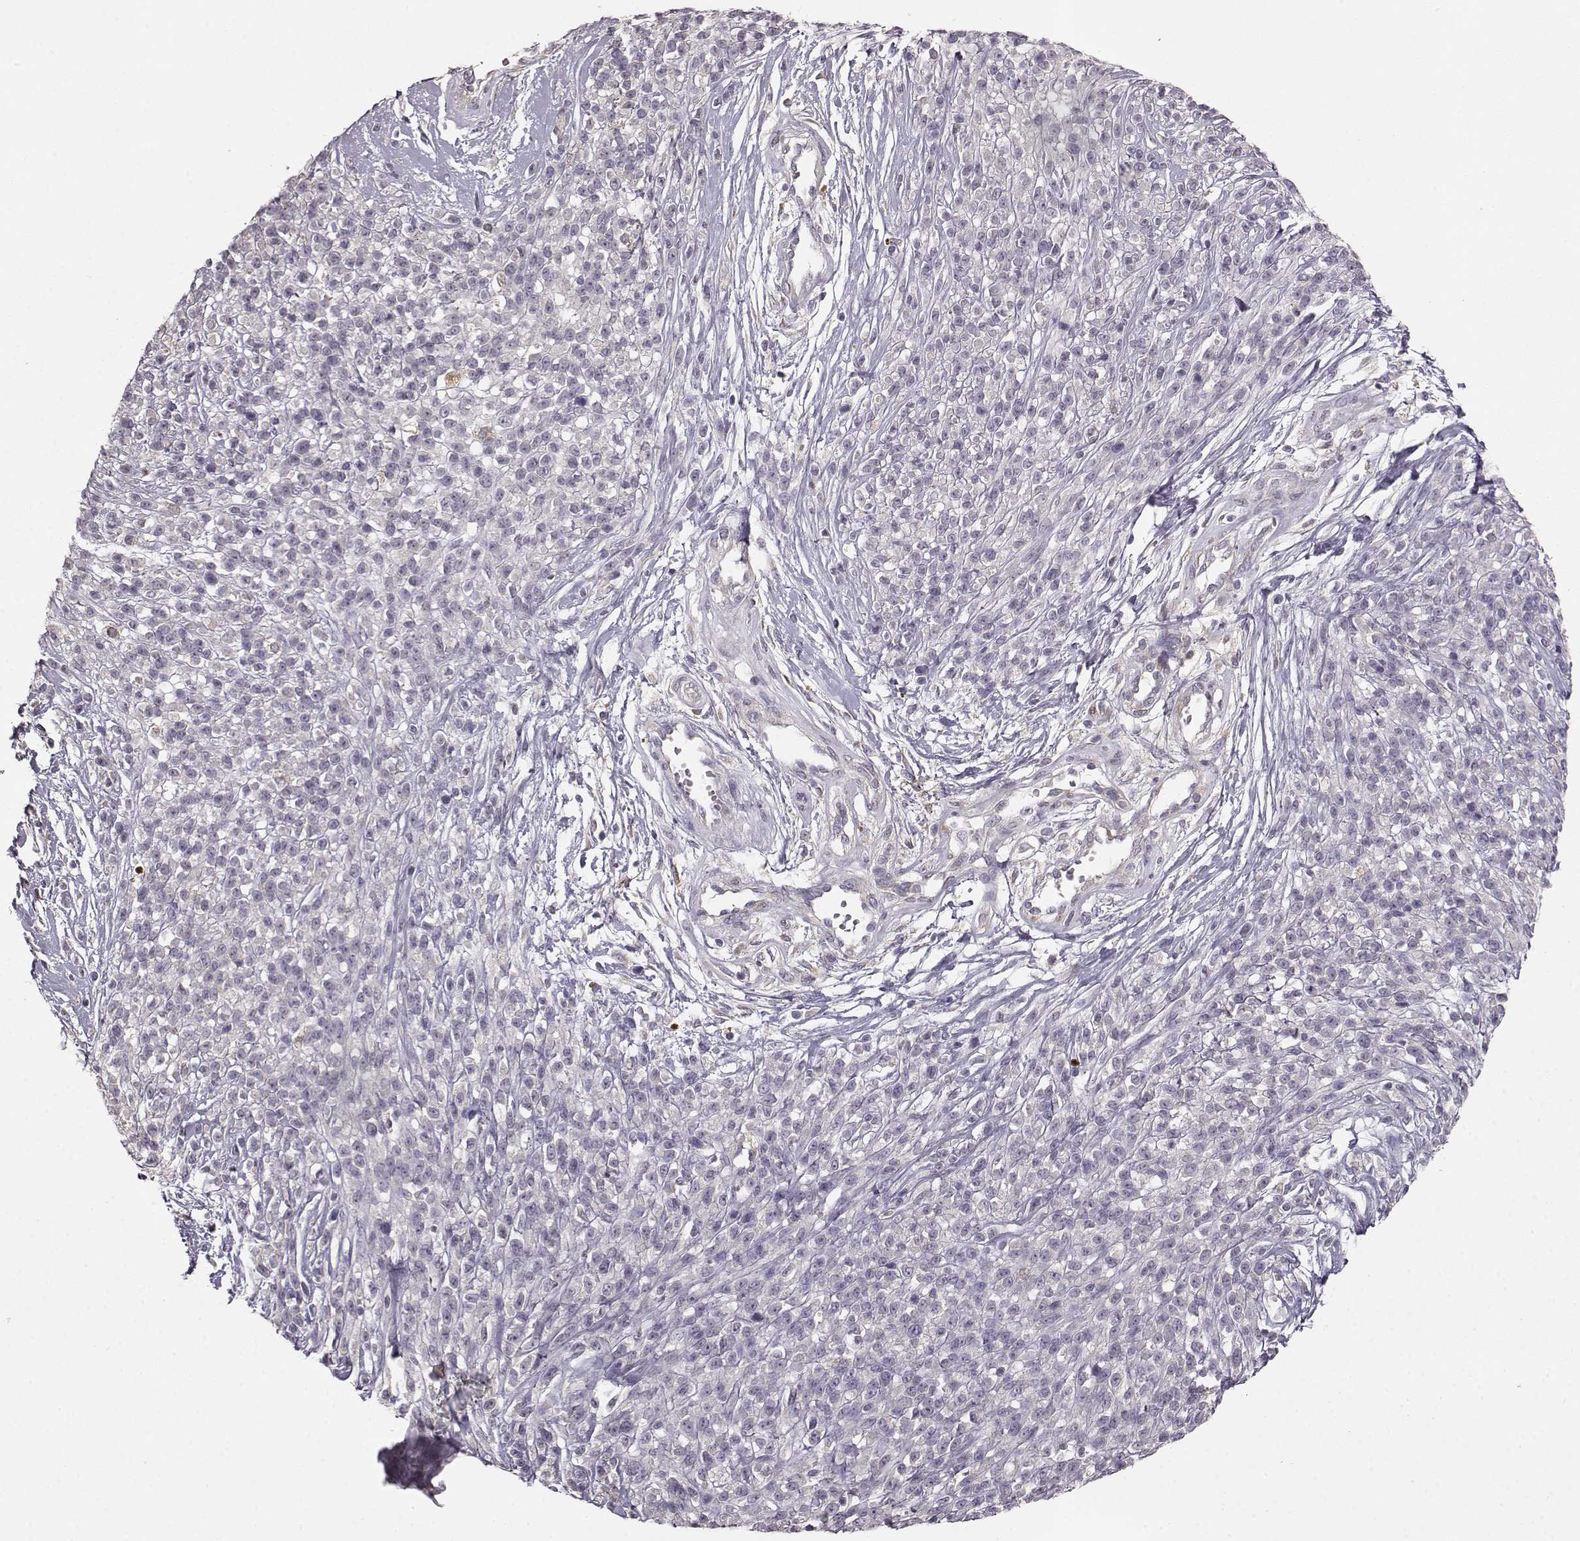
{"staining": {"intensity": "negative", "quantity": "none", "location": "none"}, "tissue": "melanoma", "cell_type": "Tumor cells", "image_type": "cancer", "snomed": [{"axis": "morphology", "description": "Malignant melanoma, NOS"}, {"axis": "topography", "description": "Skin"}, {"axis": "topography", "description": "Skin of trunk"}], "caption": "Malignant melanoma was stained to show a protein in brown. There is no significant expression in tumor cells. The staining is performed using DAB brown chromogen with nuclei counter-stained in using hematoxylin.", "gene": "GHR", "patient": {"sex": "male", "age": 74}}